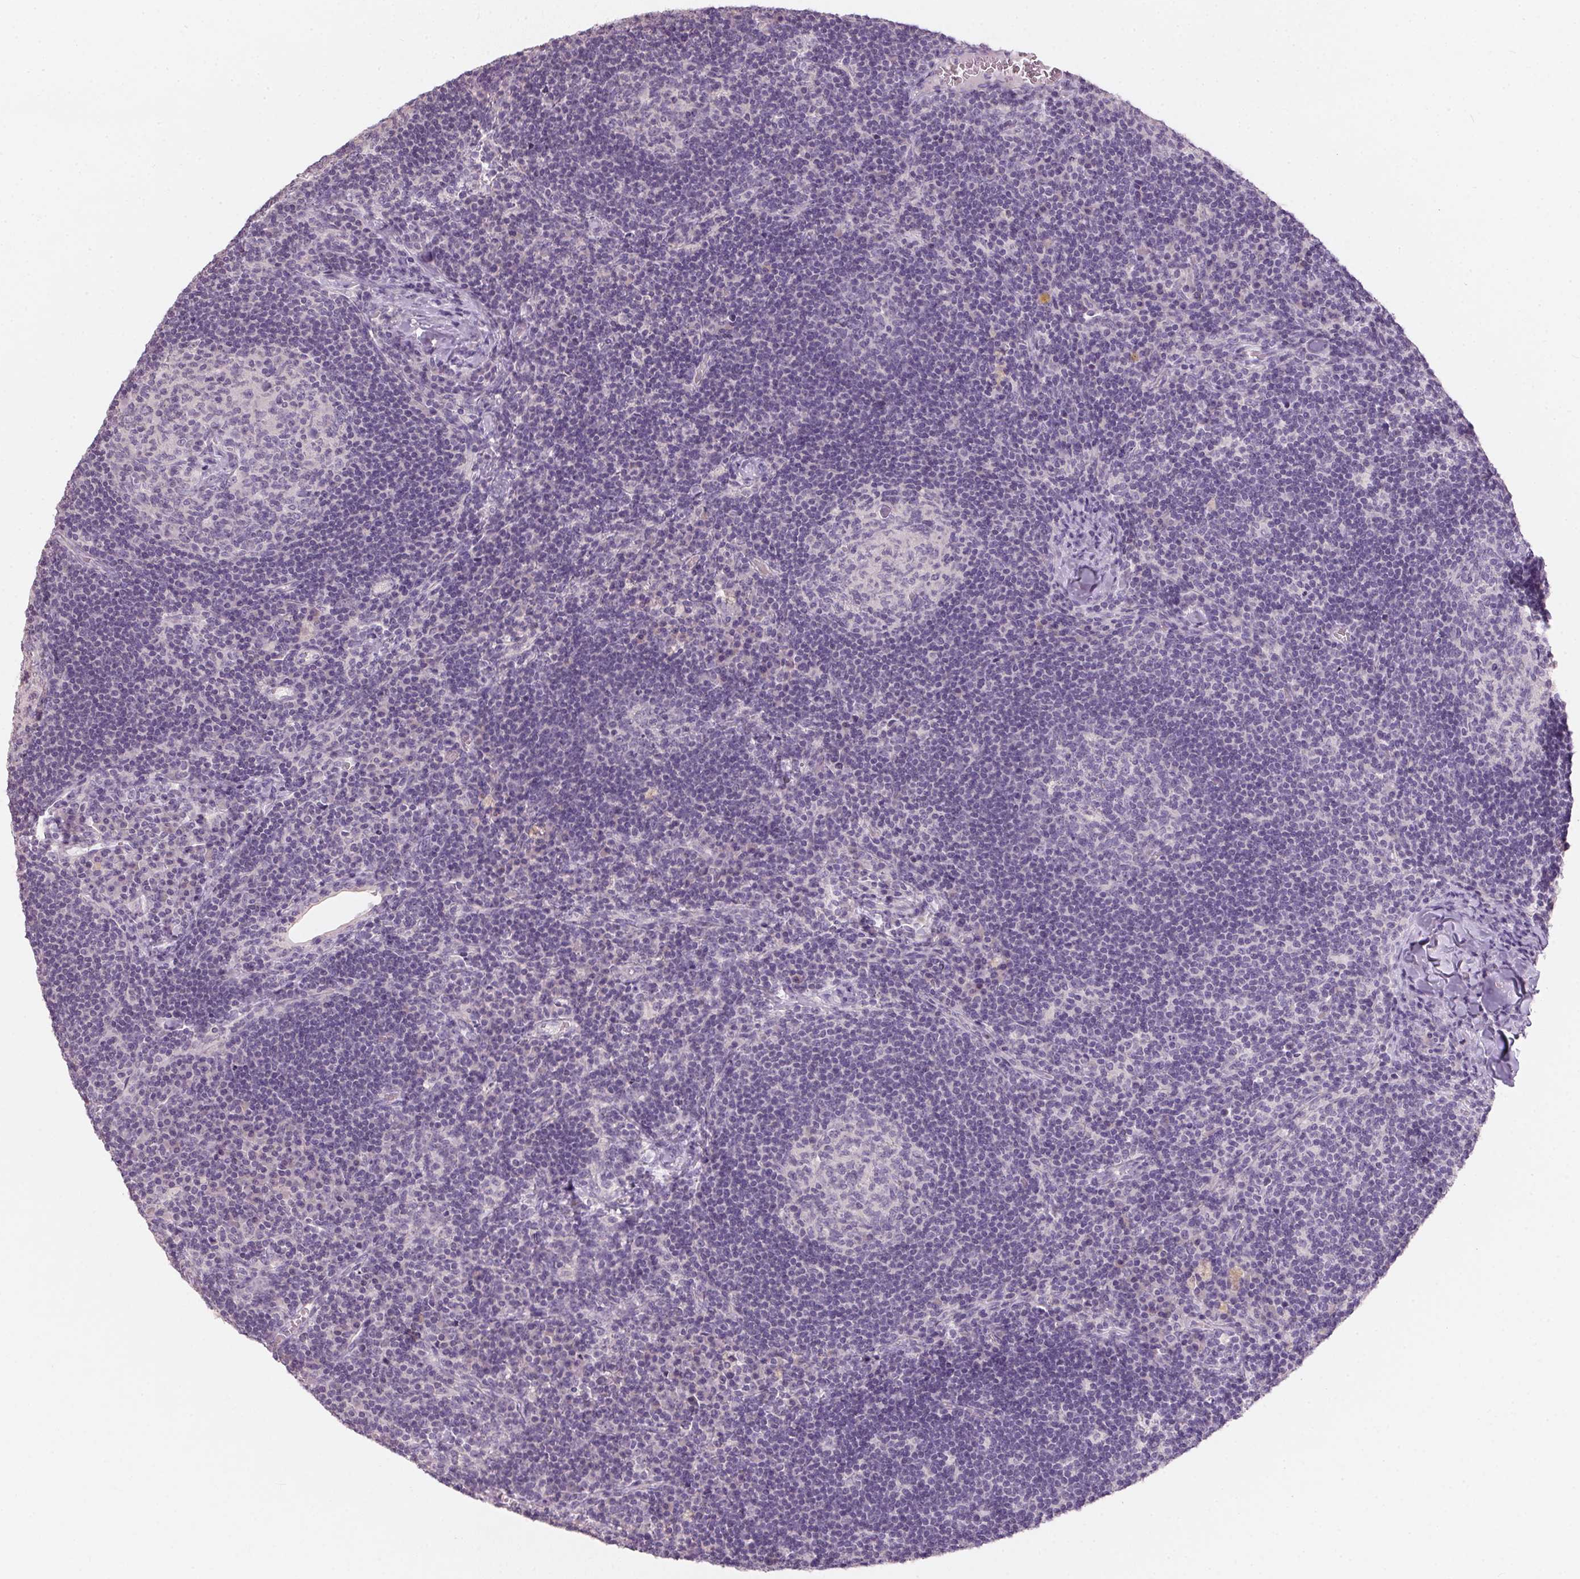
{"staining": {"intensity": "negative", "quantity": "none", "location": "none"}, "tissue": "lymph node", "cell_type": "Germinal center cells", "image_type": "normal", "snomed": [{"axis": "morphology", "description": "Normal tissue, NOS"}, {"axis": "topography", "description": "Lymph node"}], "caption": "Immunohistochemistry of benign human lymph node demonstrates no staining in germinal center cells. (Immunohistochemistry, brightfield microscopy, high magnification).", "gene": "HSD17B1", "patient": {"sex": "male", "age": 67}}